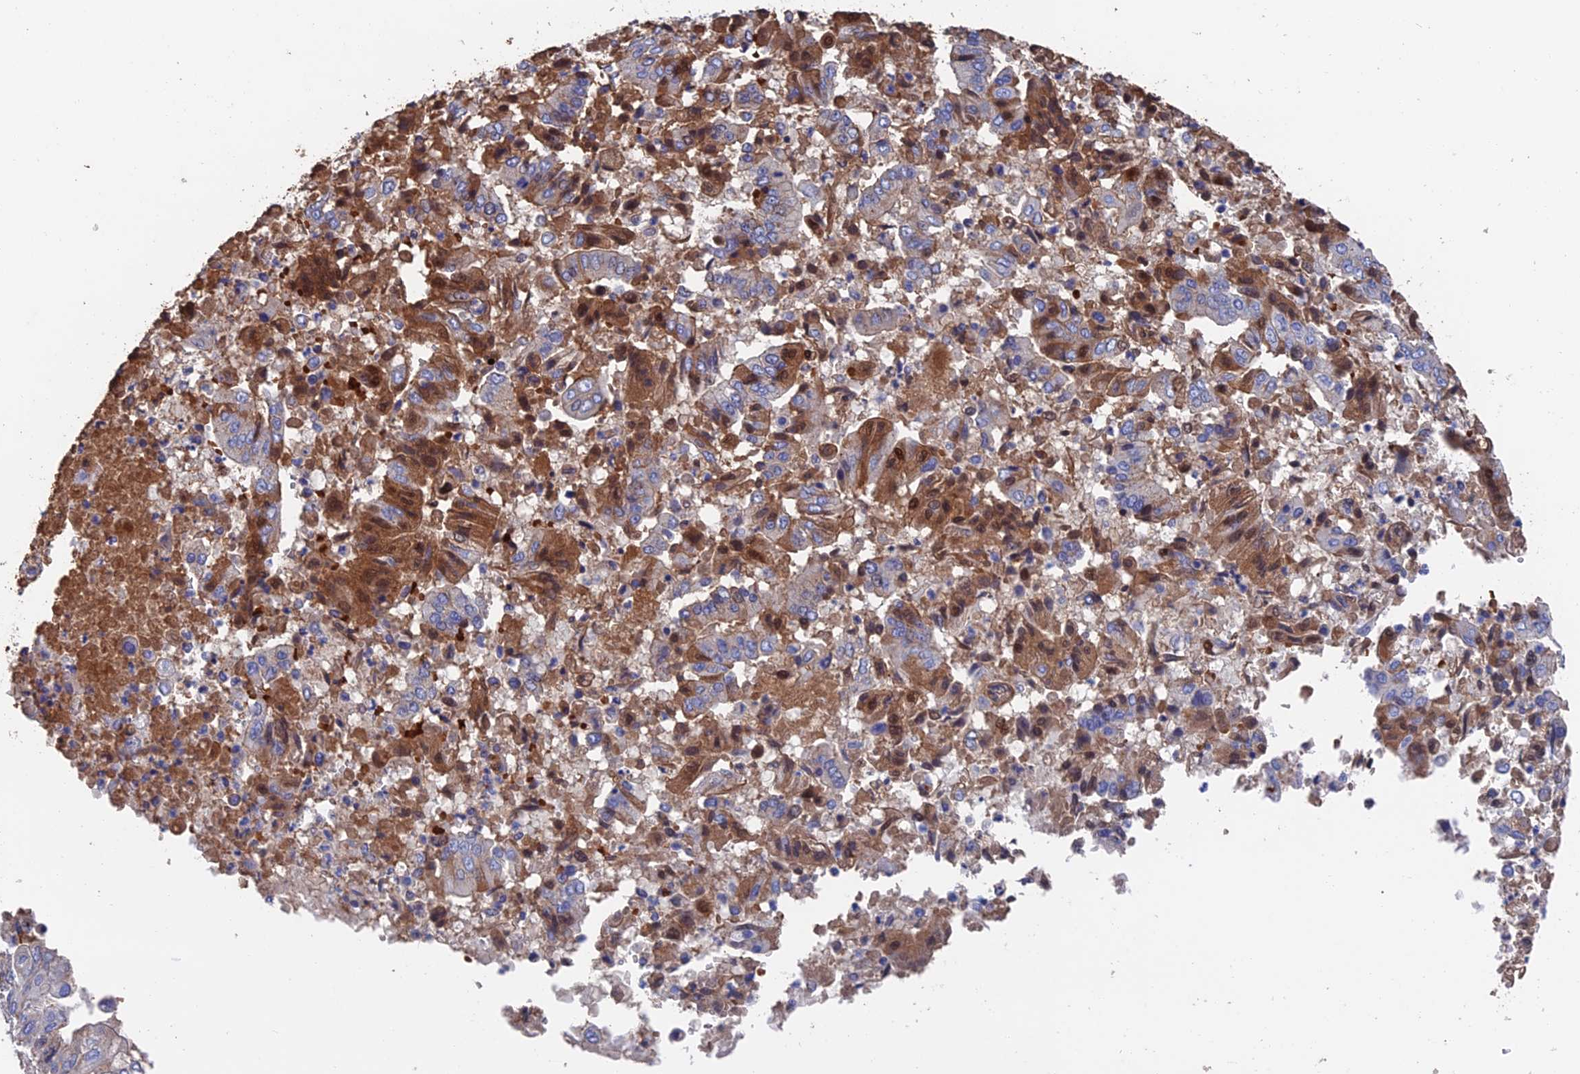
{"staining": {"intensity": "moderate", "quantity": "25%-75%", "location": "cytoplasmic/membranous,nuclear"}, "tissue": "pancreatic cancer", "cell_type": "Tumor cells", "image_type": "cancer", "snomed": [{"axis": "morphology", "description": "Adenocarcinoma, NOS"}, {"axis": "topography", "description": "Pancreas"}], "caption": "DAB (3,3'-diaminobenzidine) immunohistochemical staining of pancreatic cancer shows moderate cytoplasmic/membranous and nuclear protein expression in about 25%-75% of tumor cells. (brown staining indicates protein expression, while blue staining denotes nuclei).", "gene": "HPF1", "patient": {"sex": "female", "age": 77}}